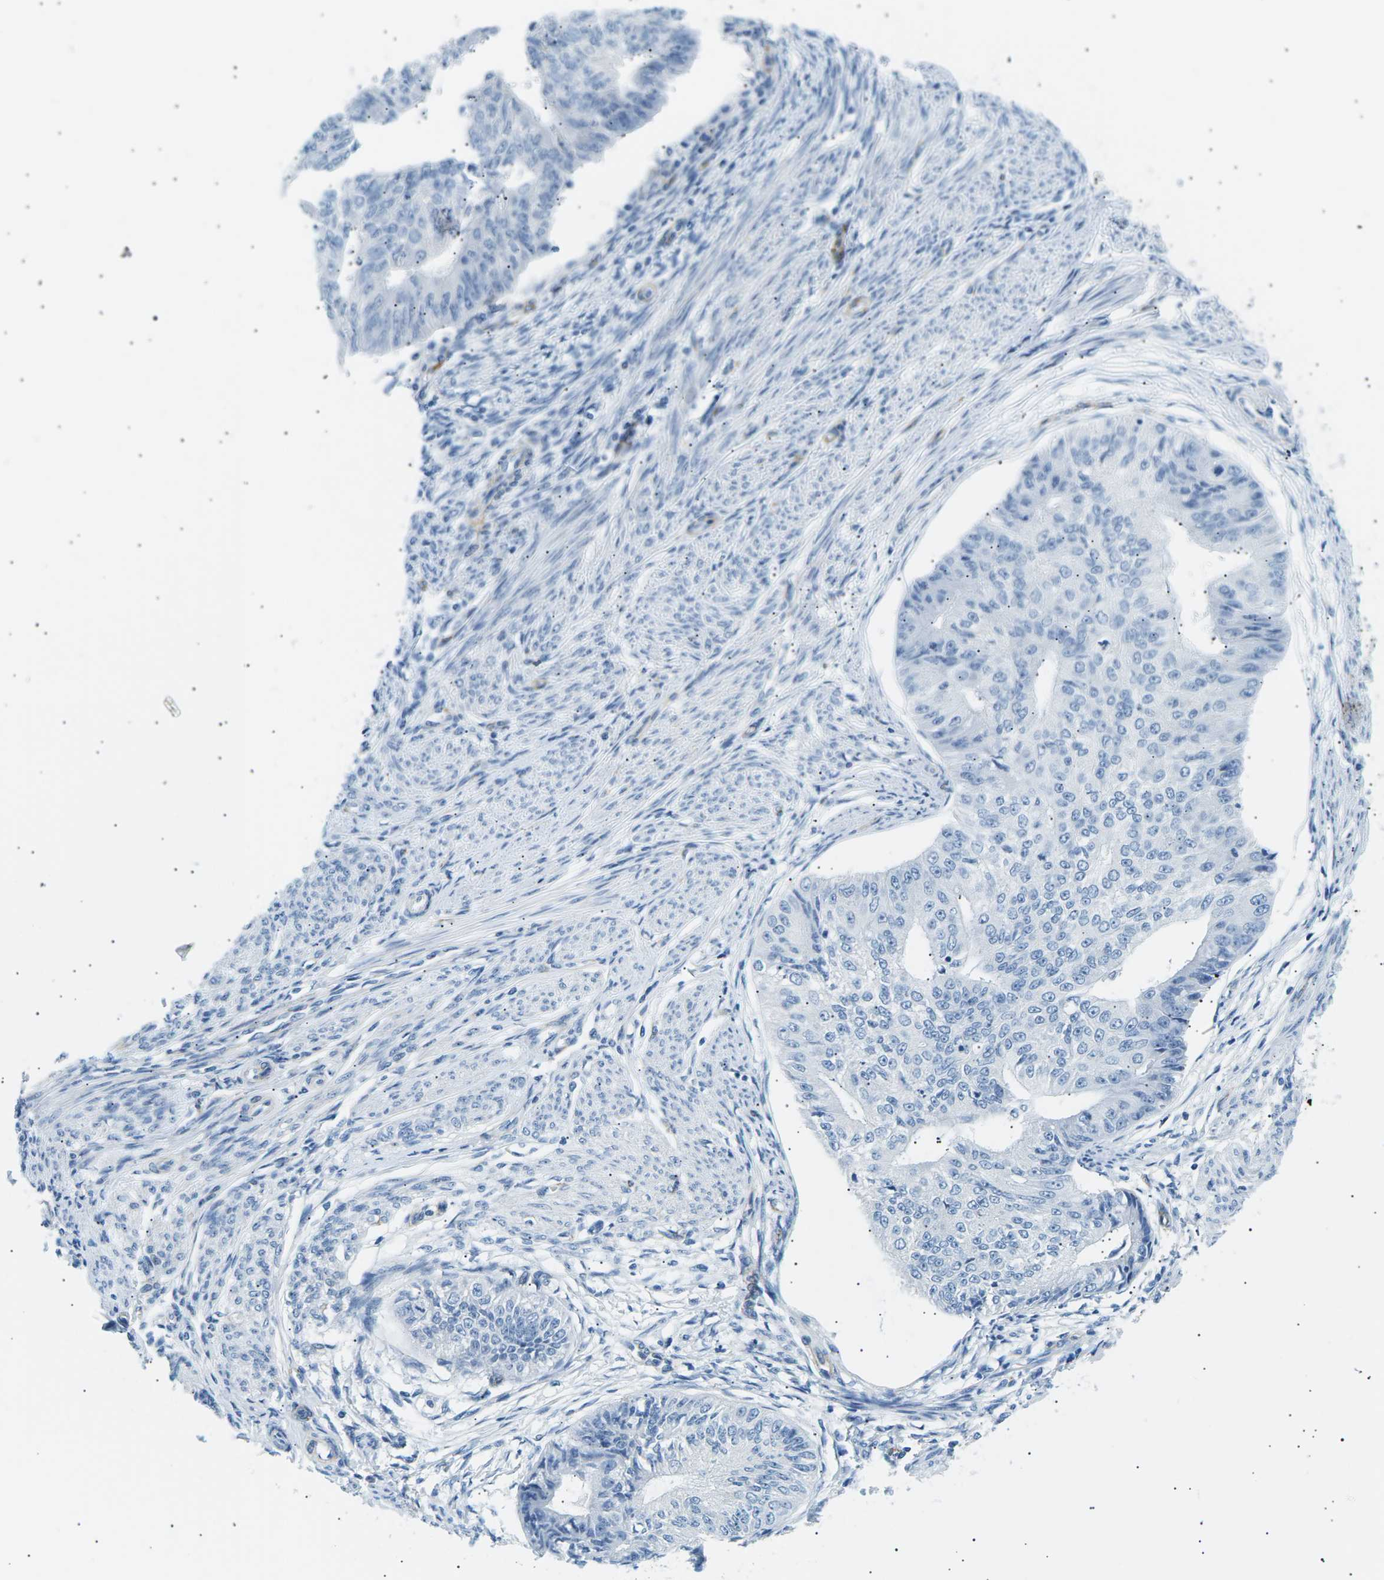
{"staining": {"intensity": "negative", "quantity": "none", "location": "none"}, "tissue": "endometrial cancer", "cell_type": "Tumor cells", "image_type": "cancer", "snomed": [{"axis": "morphology", "description": "Adenocarcinoma, NOS"}, {"axis": "topography", "description": "Endometrium"}], "caption": "Endometrial adenocarcinoma was stained to show a protein in brown. There is no significant expression in tumor cells.", "gene": "SEPTIN5", "patient": {"sex": "female", "age": 32}}